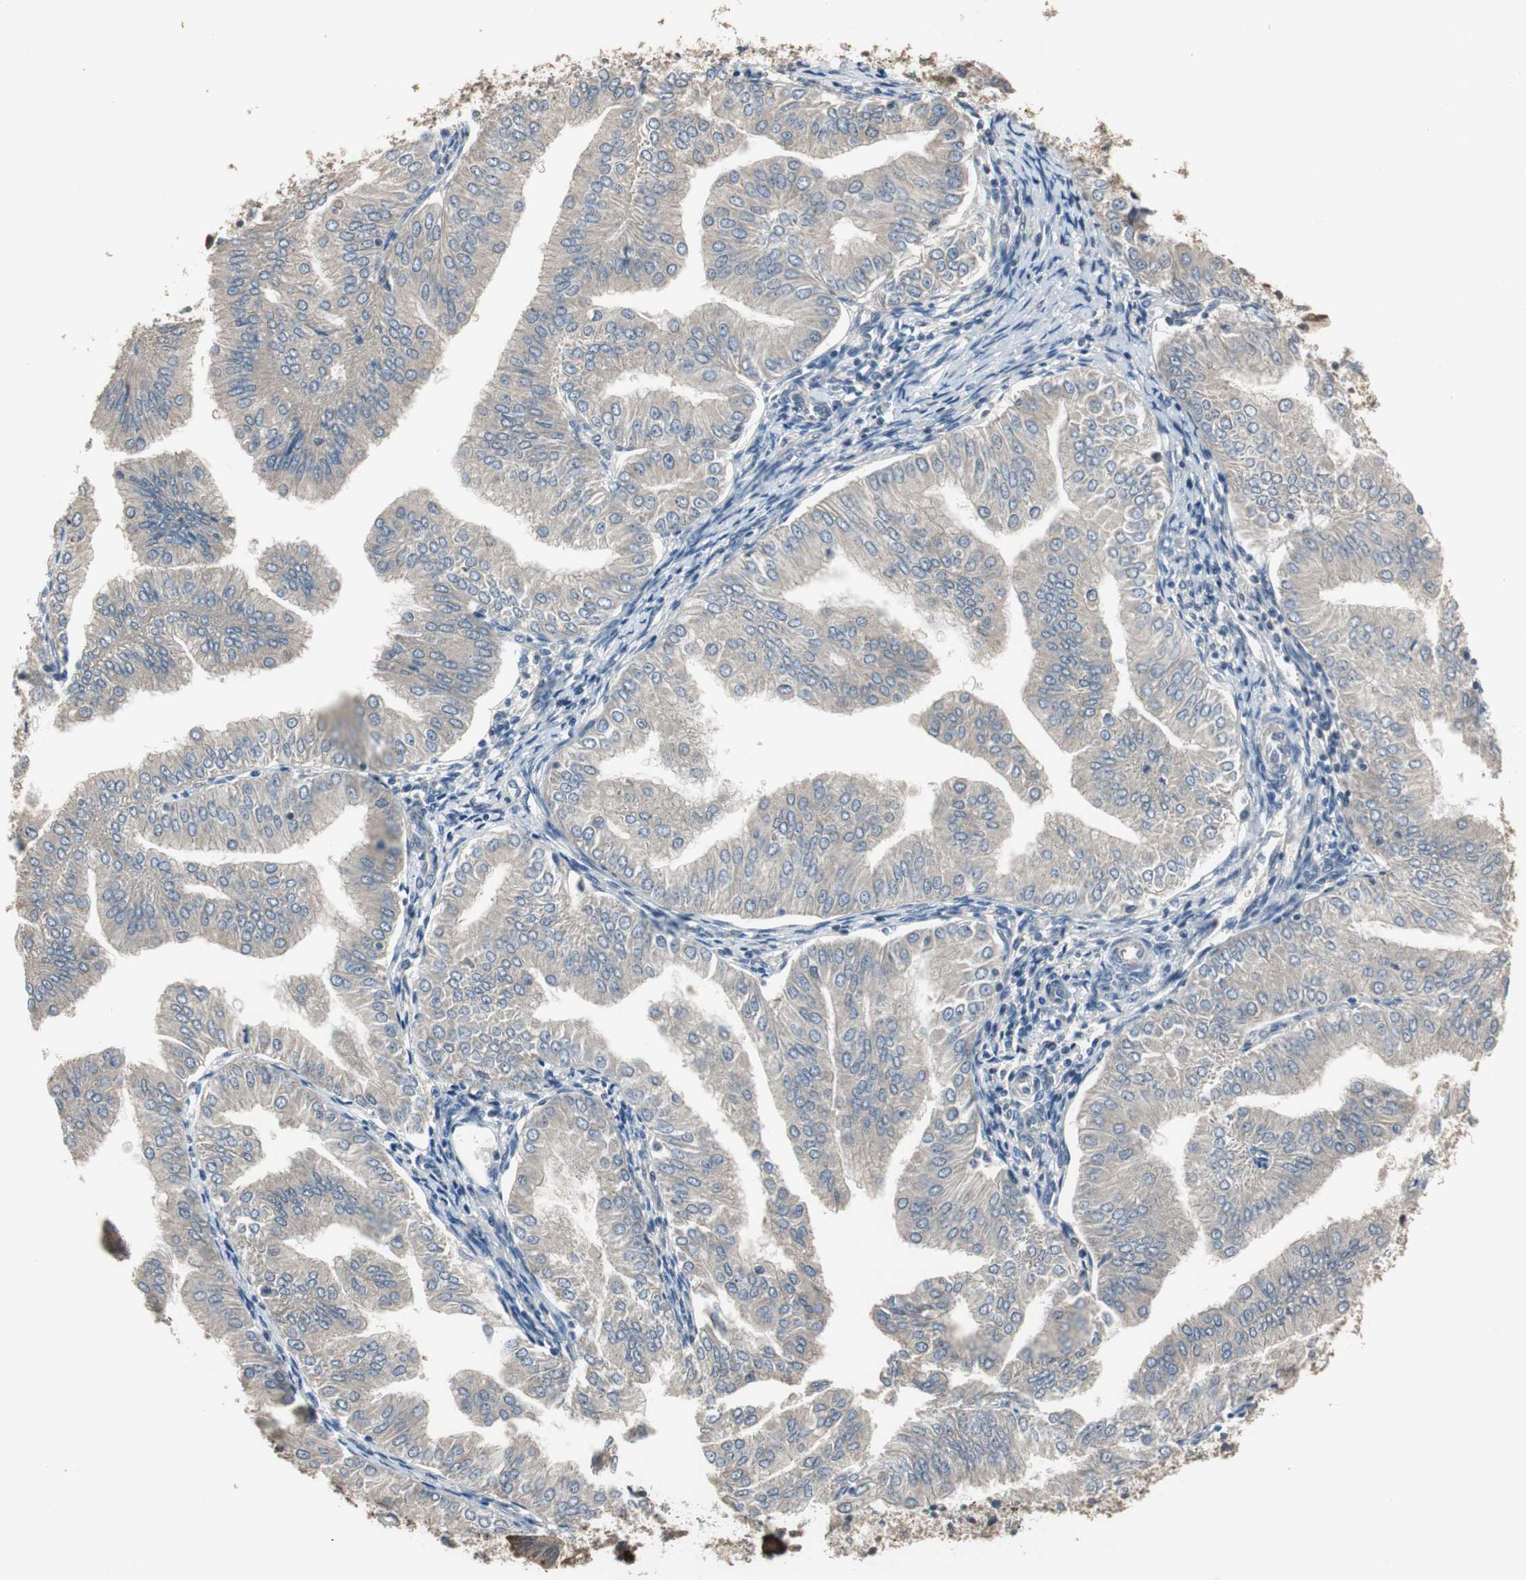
{"staining": {"intensity": "negative", "quantity": "none", "location": "none"}, "tissue": "endometrial cancer", "cell_type": "Tumor cells", "image_type": "cancer", "snomed": [{"axis": "morphology", "description": "Adenocarcinoma, NOS"}, {"axis": "topography", "description": "Endometrium"}], "caption": "Human endometrial cancer stained for a protein using IHC shows no expression in tumor cells.", "gene": "PI4KB", "patient": {"sex": "female", "age": 53}}